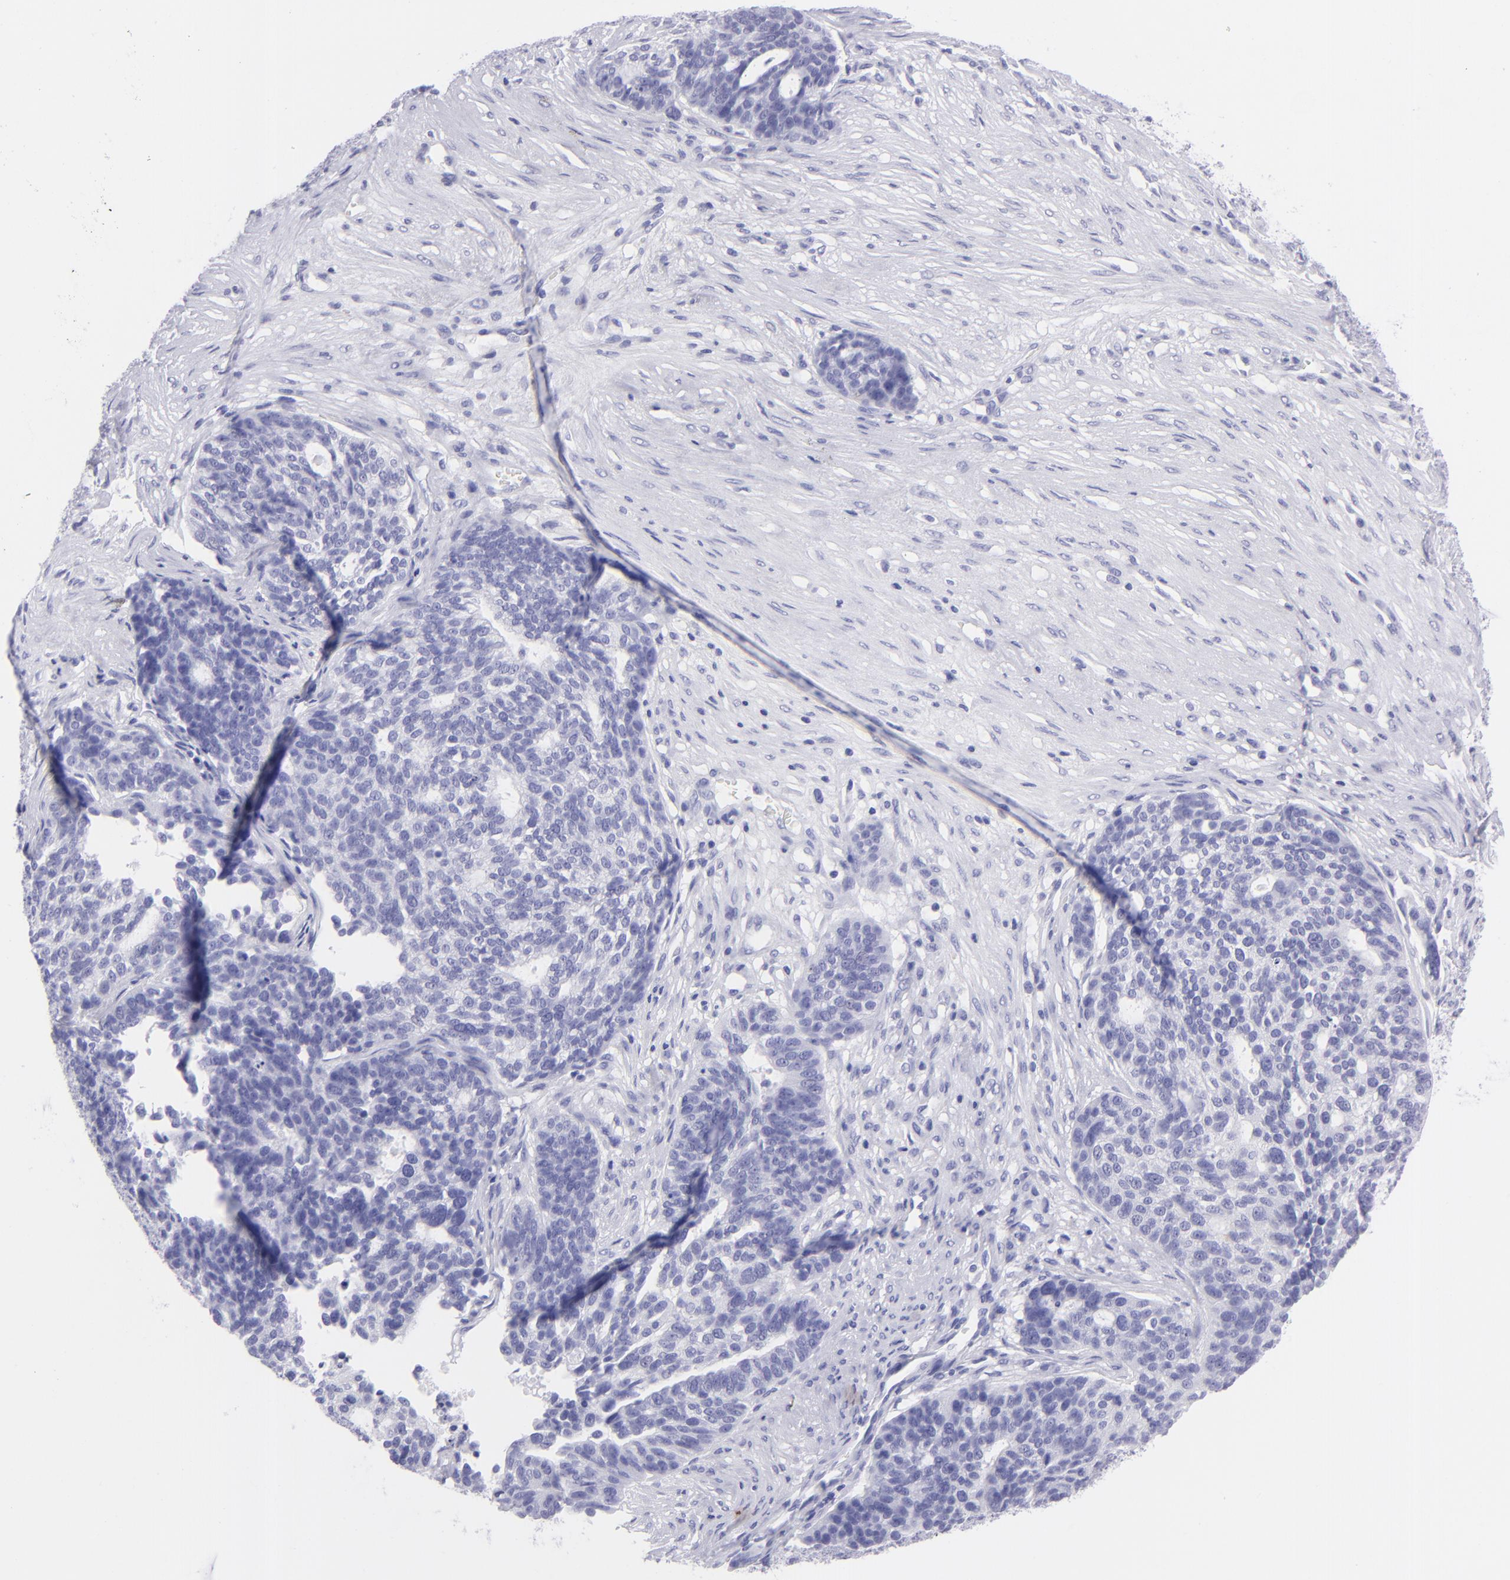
{"staining": {"intensity": "negative", "quantity": "none", "location": "none"}, "tissue": "ovarian cancer", "cell_type": "Tumor cells", "image_type": "cancer", "snomed": [{"axis": "morphology", "description": "Cystadenocarcinoma, serous, NOS"}, {"axis": "topography", "description": "Ovary"}], "caption": "Ovarian cancer (serous cystadenocarcinoma) was stained to show a protein in brown. There is no significant expression in tumor cells. The staining is performed using DAB (3,3'-diaminobenzidine) brown chromogen with nuclei counter-stained in using hematoxylin.", "gene": "SLC1A3", "patient": {"sex": "female", "age": 59}}